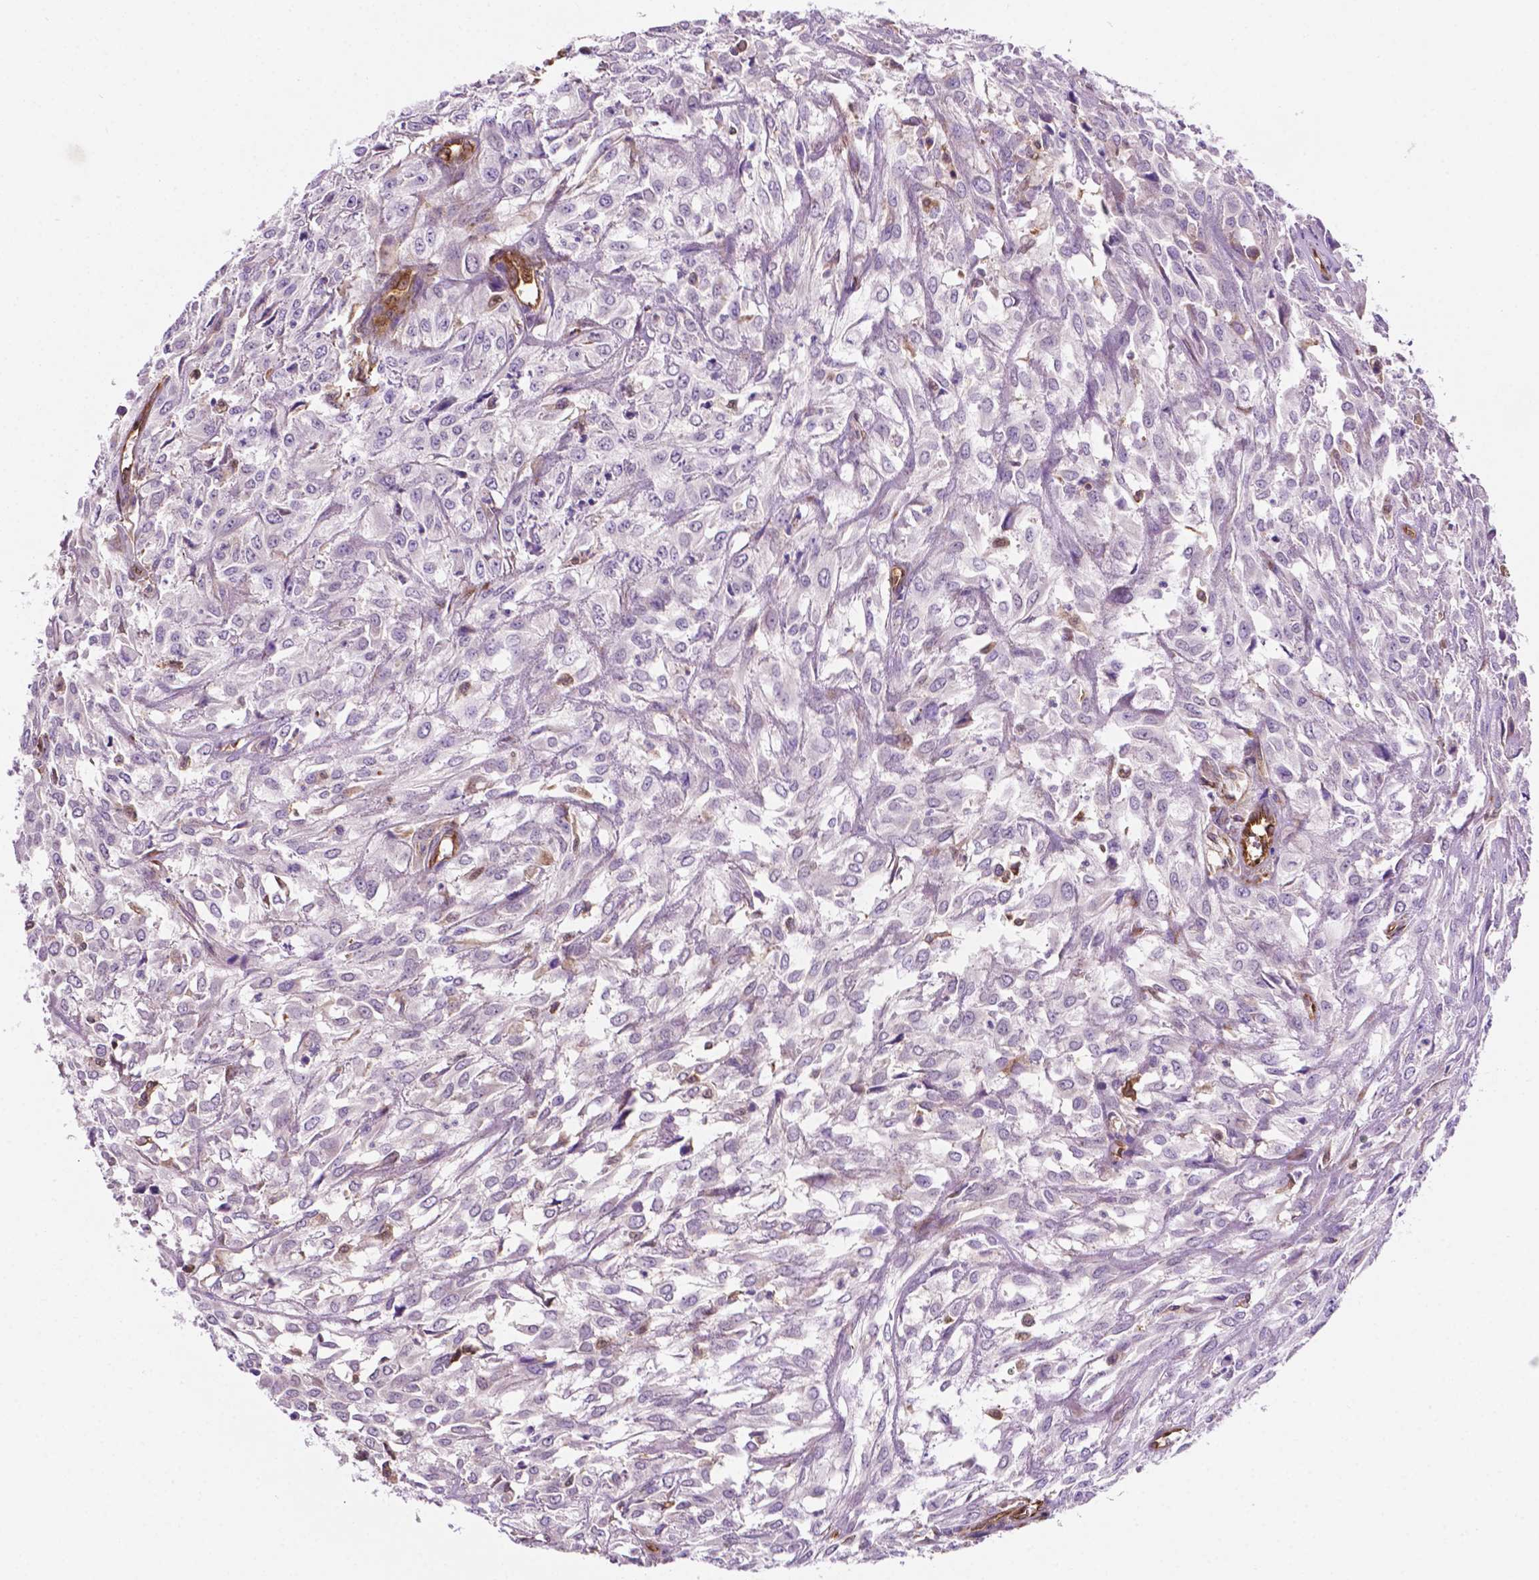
{"staining": {"intensity": "negative", "quantity": "none", "location": "none"}, "tissue": "urothelial cancer", "cell_type": "Tumor cells", "image_type": "cancer", "snomed": [{"axis": "morphology", "description": "Urothelial carcinoma, High grade"}, {"axis": "topography", "description": "Urinary bladder"}], "caption": "High magnification brightfield microscopy of high-grade urothelial carcinoma stained with DAB (brown) and counterstained with hematoxylin (blue): tumor cells show no significant staining.", "gene": "DCN", "patient": {"sex": "male", "age": 67}}